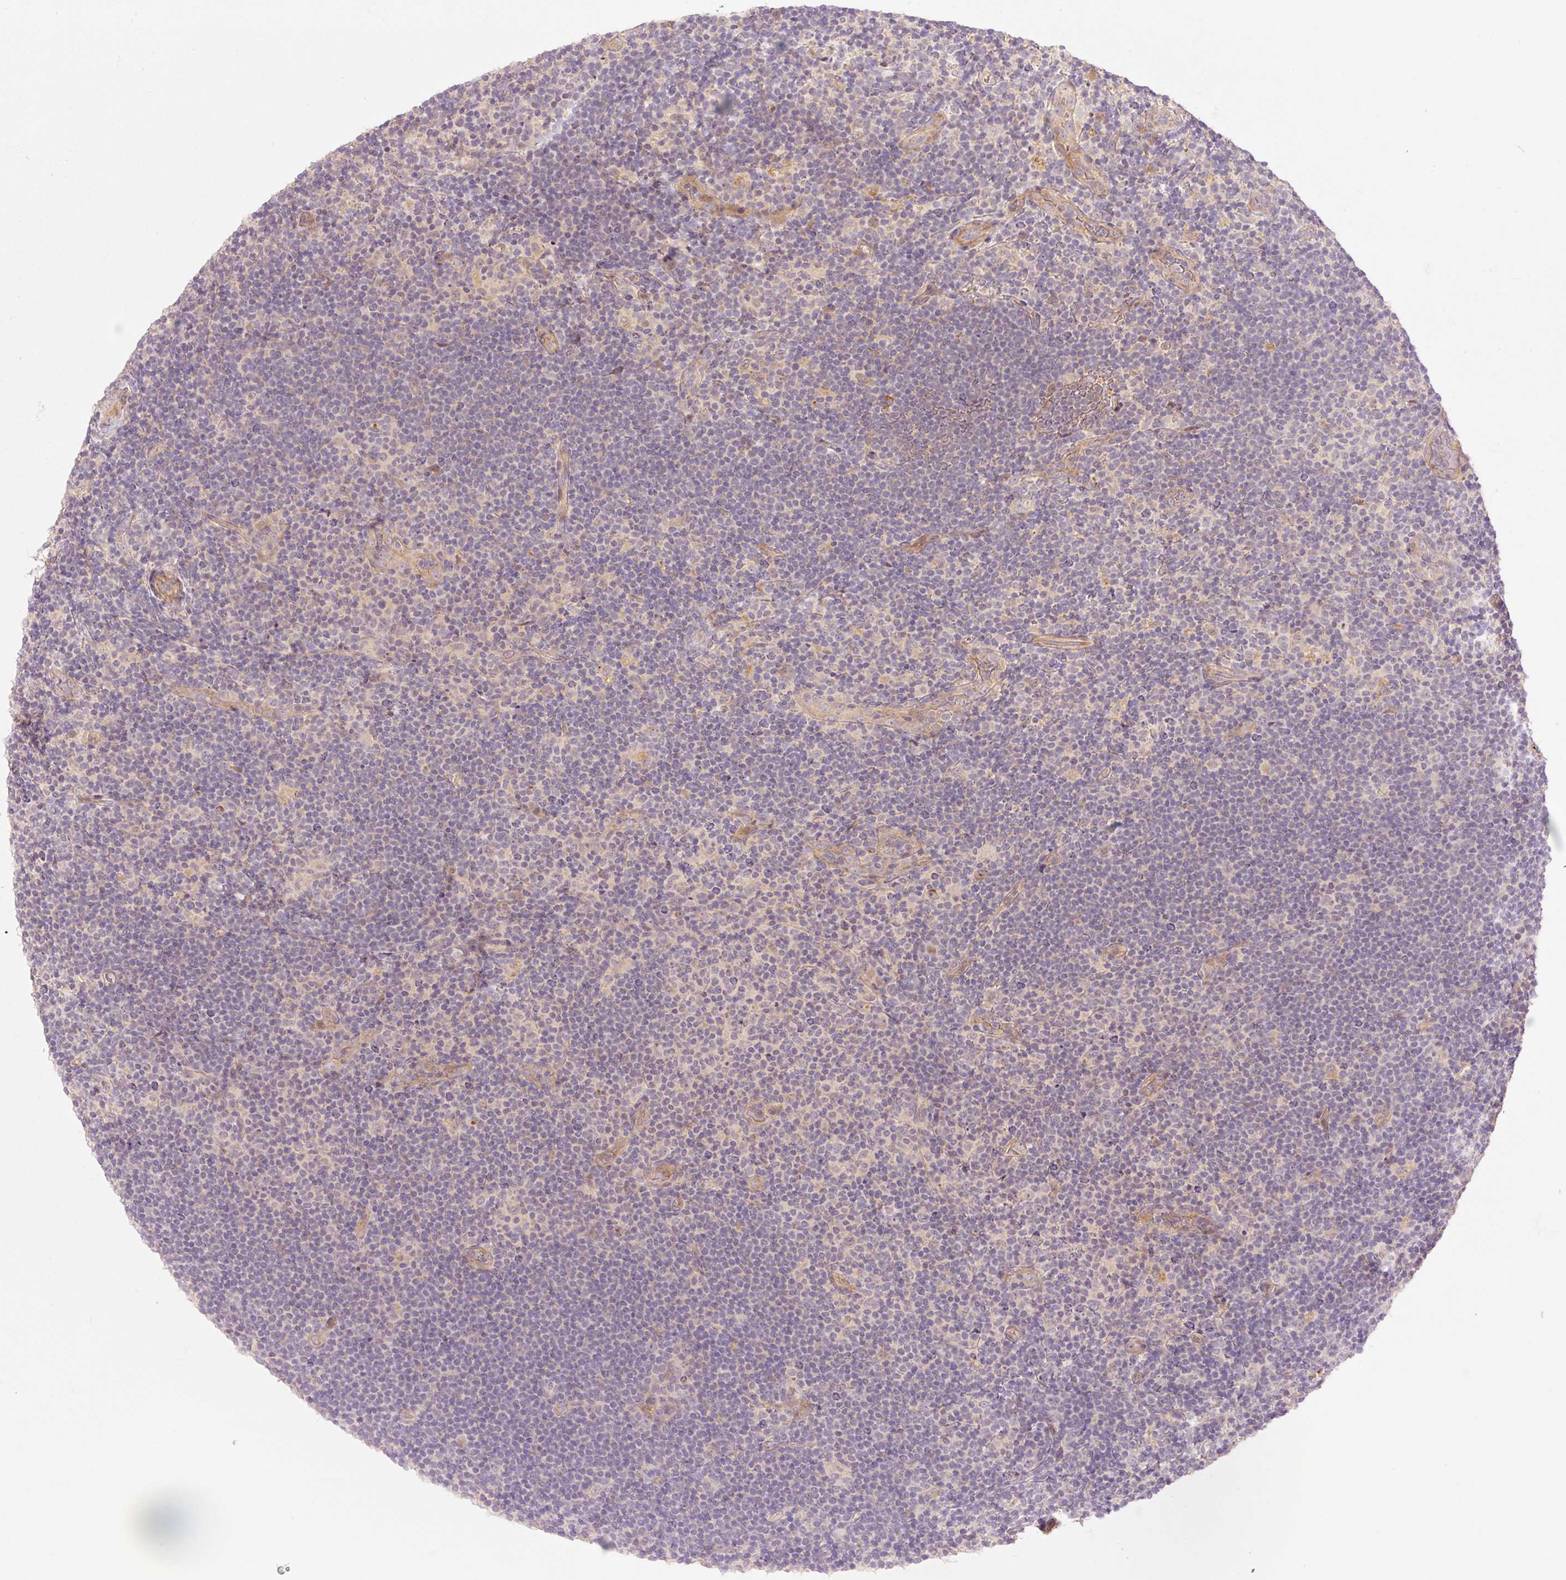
{"staining": {"intensity": "negative", "quantity": "none", "location": "none"}, "tissue": "lymphoma", "cell_type": "Tumor cells", "image_type": "cancer", "snomed": [{"axis": "morphology", "description": "Hodgkin's disease, NOS"}, {"axis": "topography", "description": "Lymph node"}], "caption": "High magnification brightfield microscopy of lymphoma stained with DAB (brown) and counterstained with hematoxylin (blue): tumor cells show no significant expression.", "gene": "SLC29A3", "patient": {"sex": "female", "age": 57}}